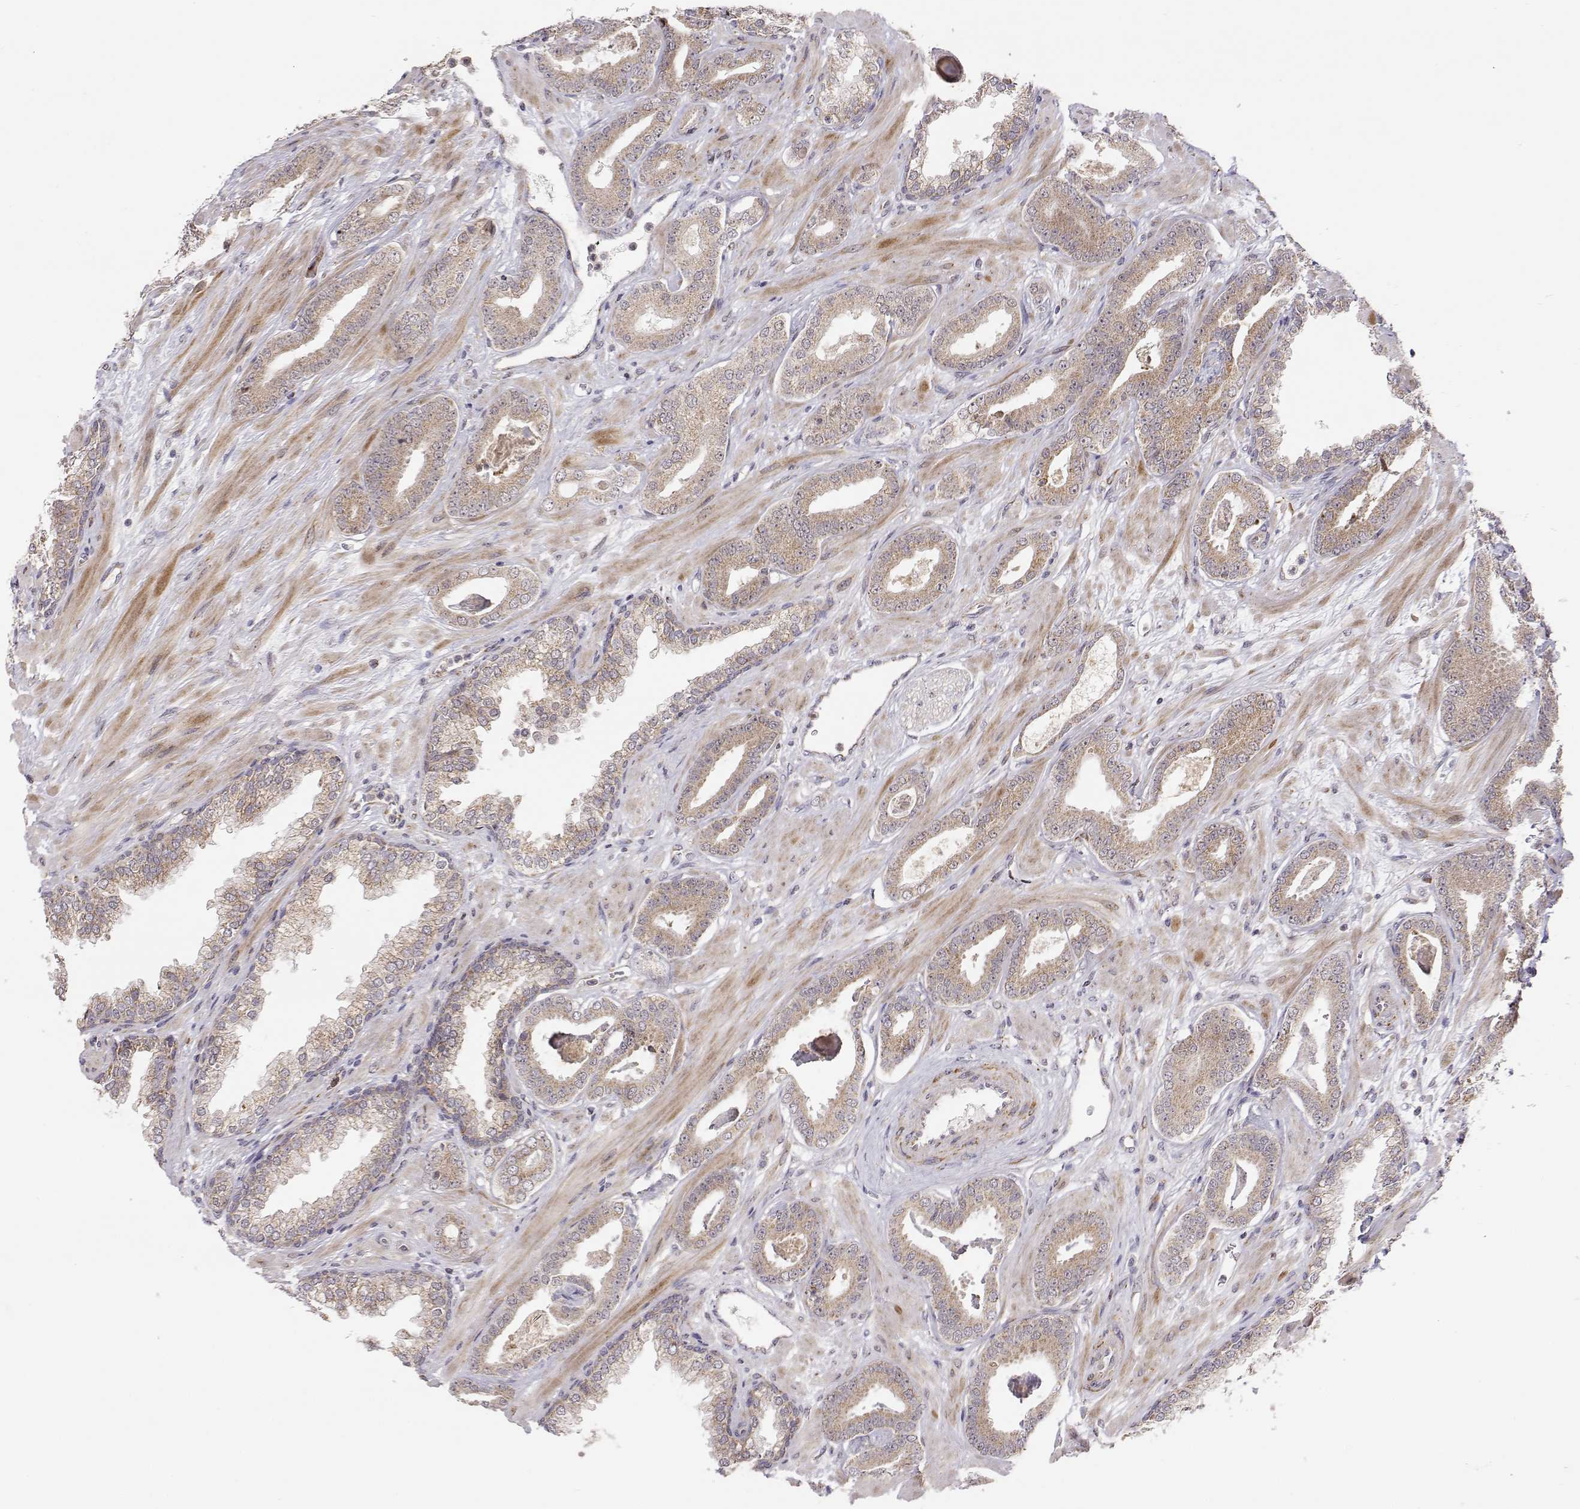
{"staining": {"intensity": "weak", "quantity": ">75%", "location": "cytoplasmic/membranous"}, "tissue": "prostate cancer", "cell_type": "Tumor cells", "image_type": "cancer", "snomed": [{"axis": "morphology", "description": "Adenocarcinoma, Low grade"}, {"axis": "topography", "description": "Prostate"}], "caption": "Immunohistochemistry (IHC) photomicrograph of prostate low-grade adenocarcinoma stained for a protein (brown), which demonstrates low levels of weak cytoplasmic/membranous positivity in approximately >75% of tumor cells.", "gene": "EXOG", "patient": {"sex": "male", "age": 61}}